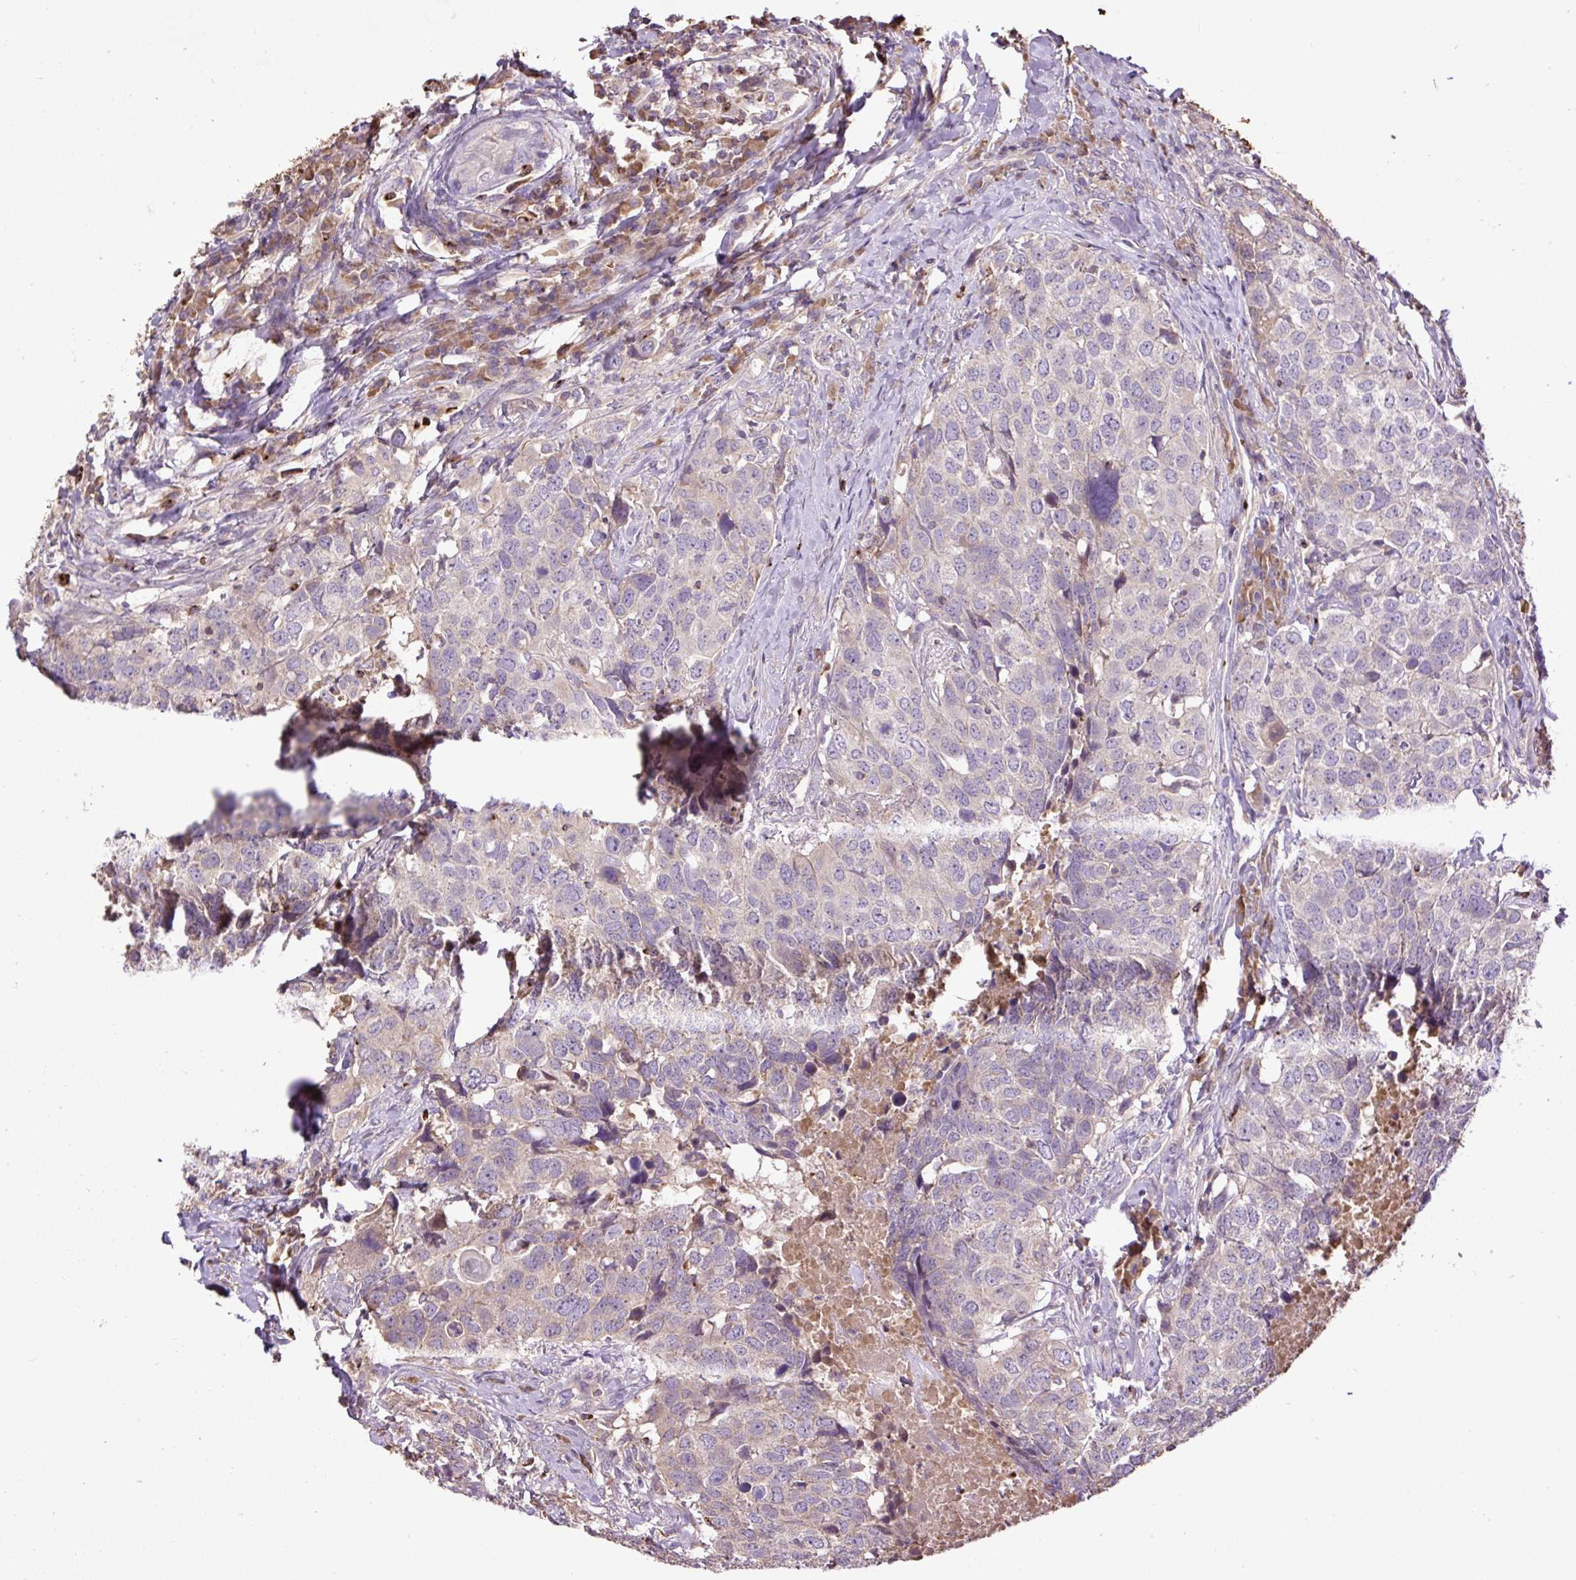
{"staining": {"intensity": "negative", "quantity": "none", "location": "none"}, "tissue": "head and neck cancer", "cell_type": "Tumor cells", "image_type": "cancer", "snomed": [{"axis": "morphology", "description": "Normal tissue, NOS"}, {"axis": "morphology", "description": "Squamous cell carcinoma, NOS"}, {"axis": "topography", "description": "Skeletal muscle"}, {"axis": "topography", "description": "Vascular tissue"}, {"axis": "topography", "description": "Peripheral nerve tissue"}, {"axis": "topography", "description": "Head-Neck"}], "caption": "Immunohistochemistry (IHC) photomicrograph of neoplastic tissue: human head and neck cancer stained with DAB displays no significant protein expression in tumor cells. (DAB immunohistochemistry (IHC), high magnification).", "gene": "CXCL13", "patient": {"sex": "male", "age": 66}}